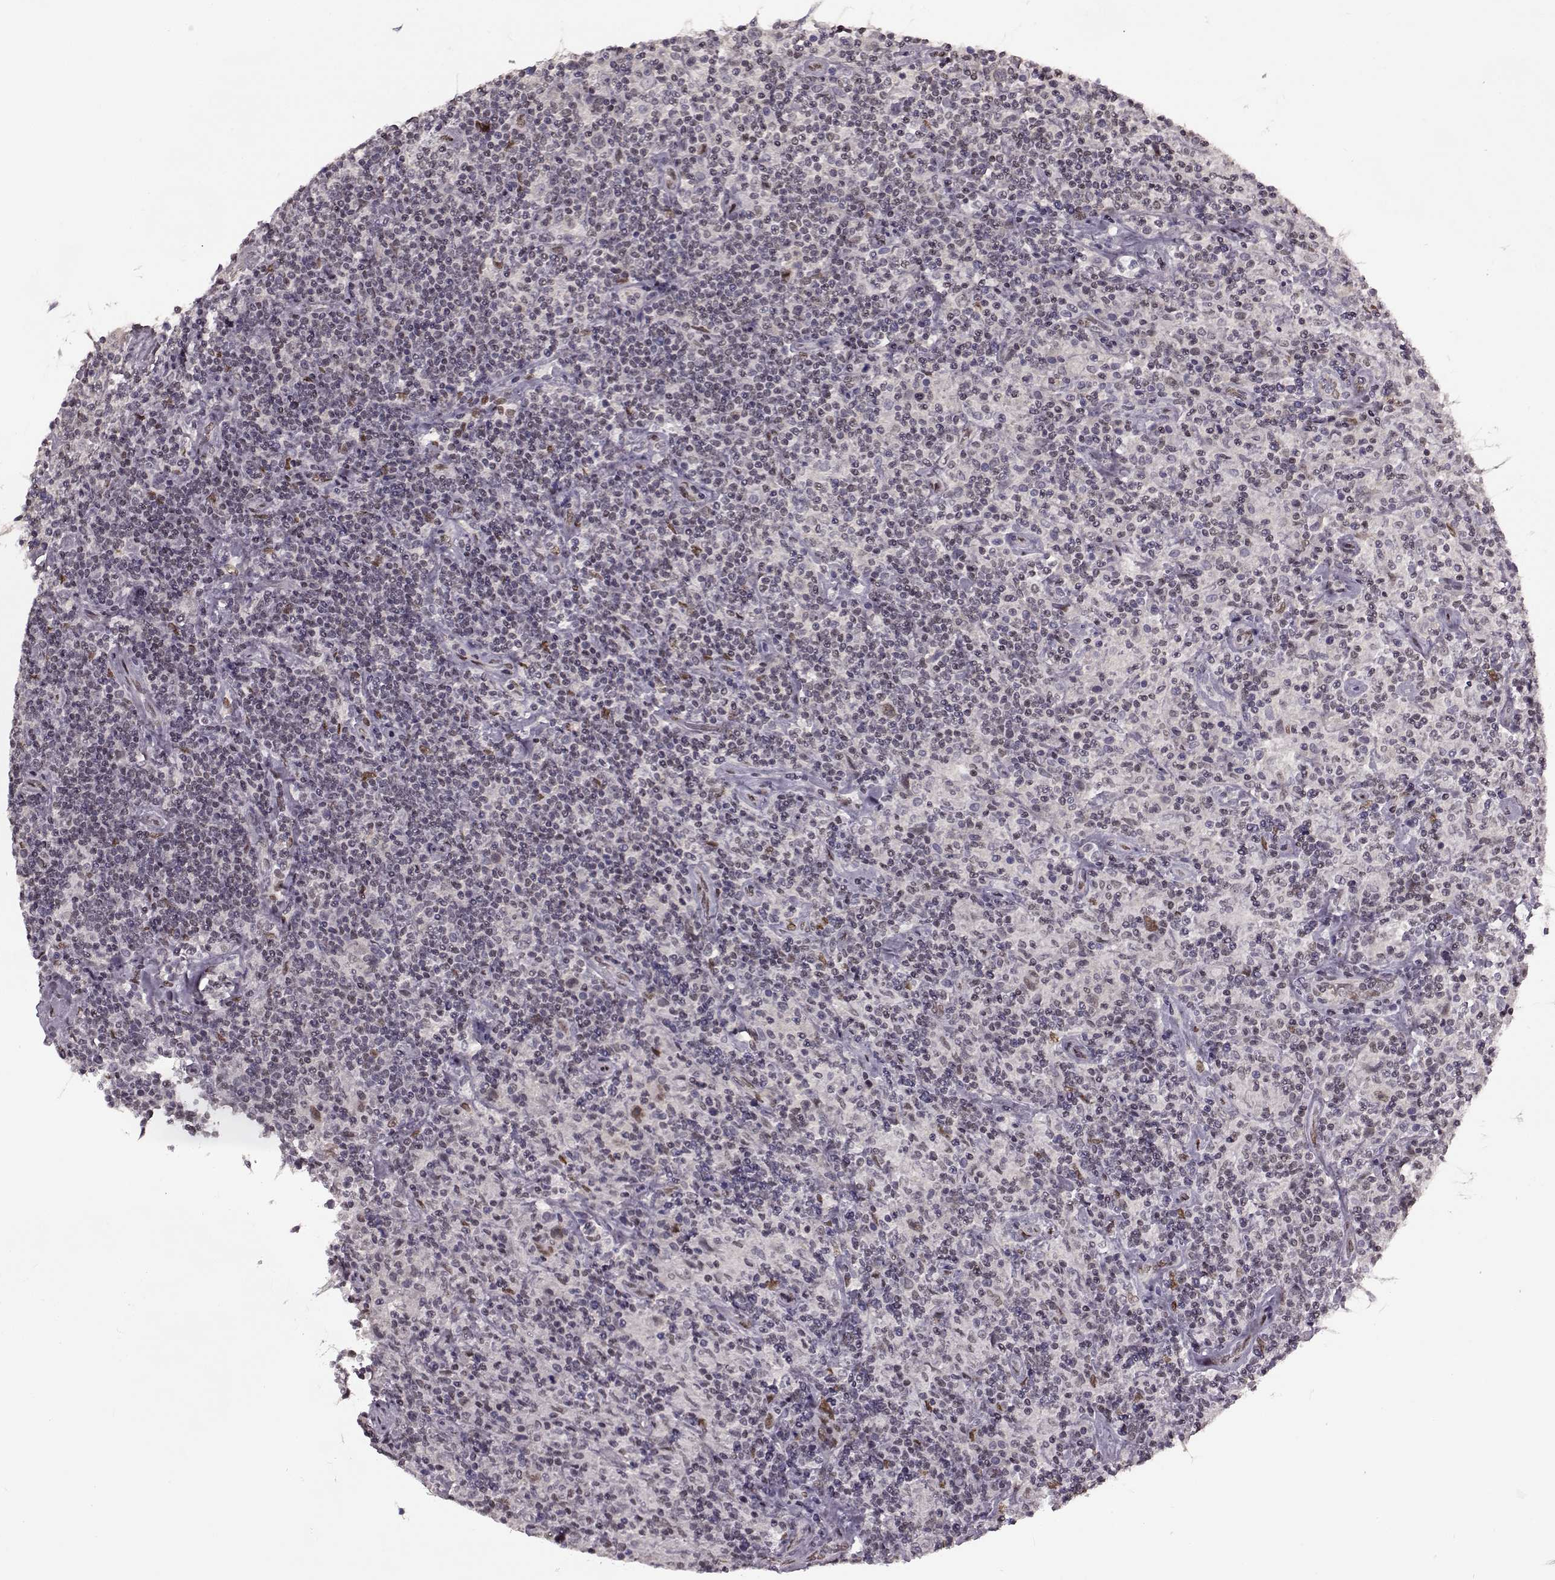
{"staining": {"intensity": "negative", "quantity": "none", "location": "none"}, "tissue": "lymphoma", "cell_type": "Tumor cells", "image_type": "cancer", "snomed": [{"axis": "morphology", "description": "Hodgkin's disease, NOS"}, {"axis": "topography", "description": "Lymph node"}], "caption": "This micrograph is of Hodgkin's disease stained with IHC to label a protein in brown with the nuclei are counter-stained blue. There is no staining in tumor cells.", "gene": "FTO", "patient": {"sex": "male", "age": 70}}